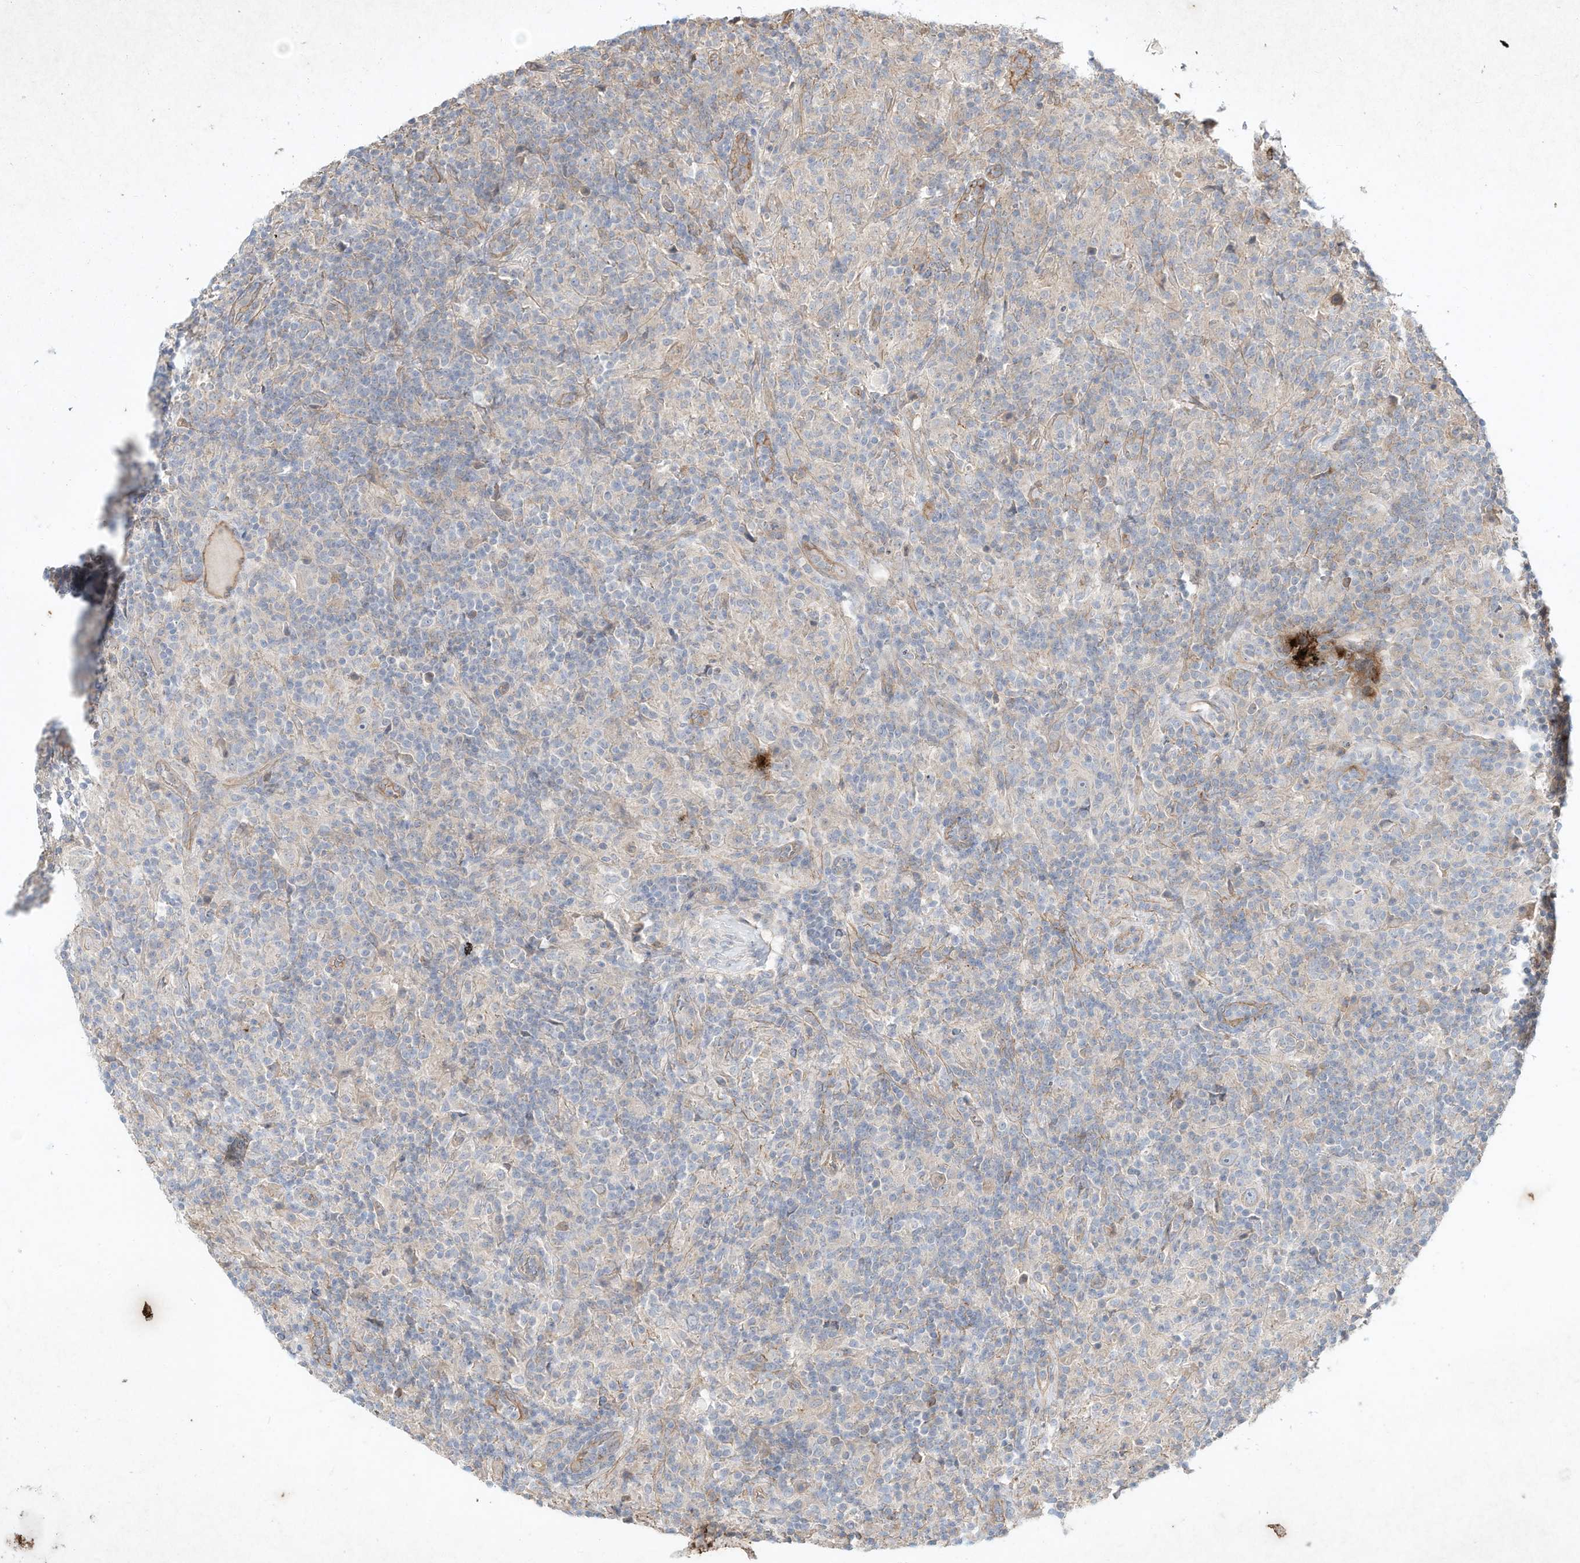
{"staining": {"intensity": "negative", "quantity": "none", "location": "none"}, "tissue": "lymphoma", "cell_type": "Tumor cells", "image_type": "cancer", "snomed": [{"axis": "morphology", "description": "Hodgkin's disease, NOS"}, {"axis": "topography", "description": "Lymph node"}], "caption": "The image exhibits no staining of tumor cells in Hodgkin's disease. The staining is performed using DAB (3,3'-diaminobenzidine) brown chromogen with nuclei counter-stained in using hematoxylin.", "gene": "HTR5A", "patient": {"sex": "male", "age": 70}}